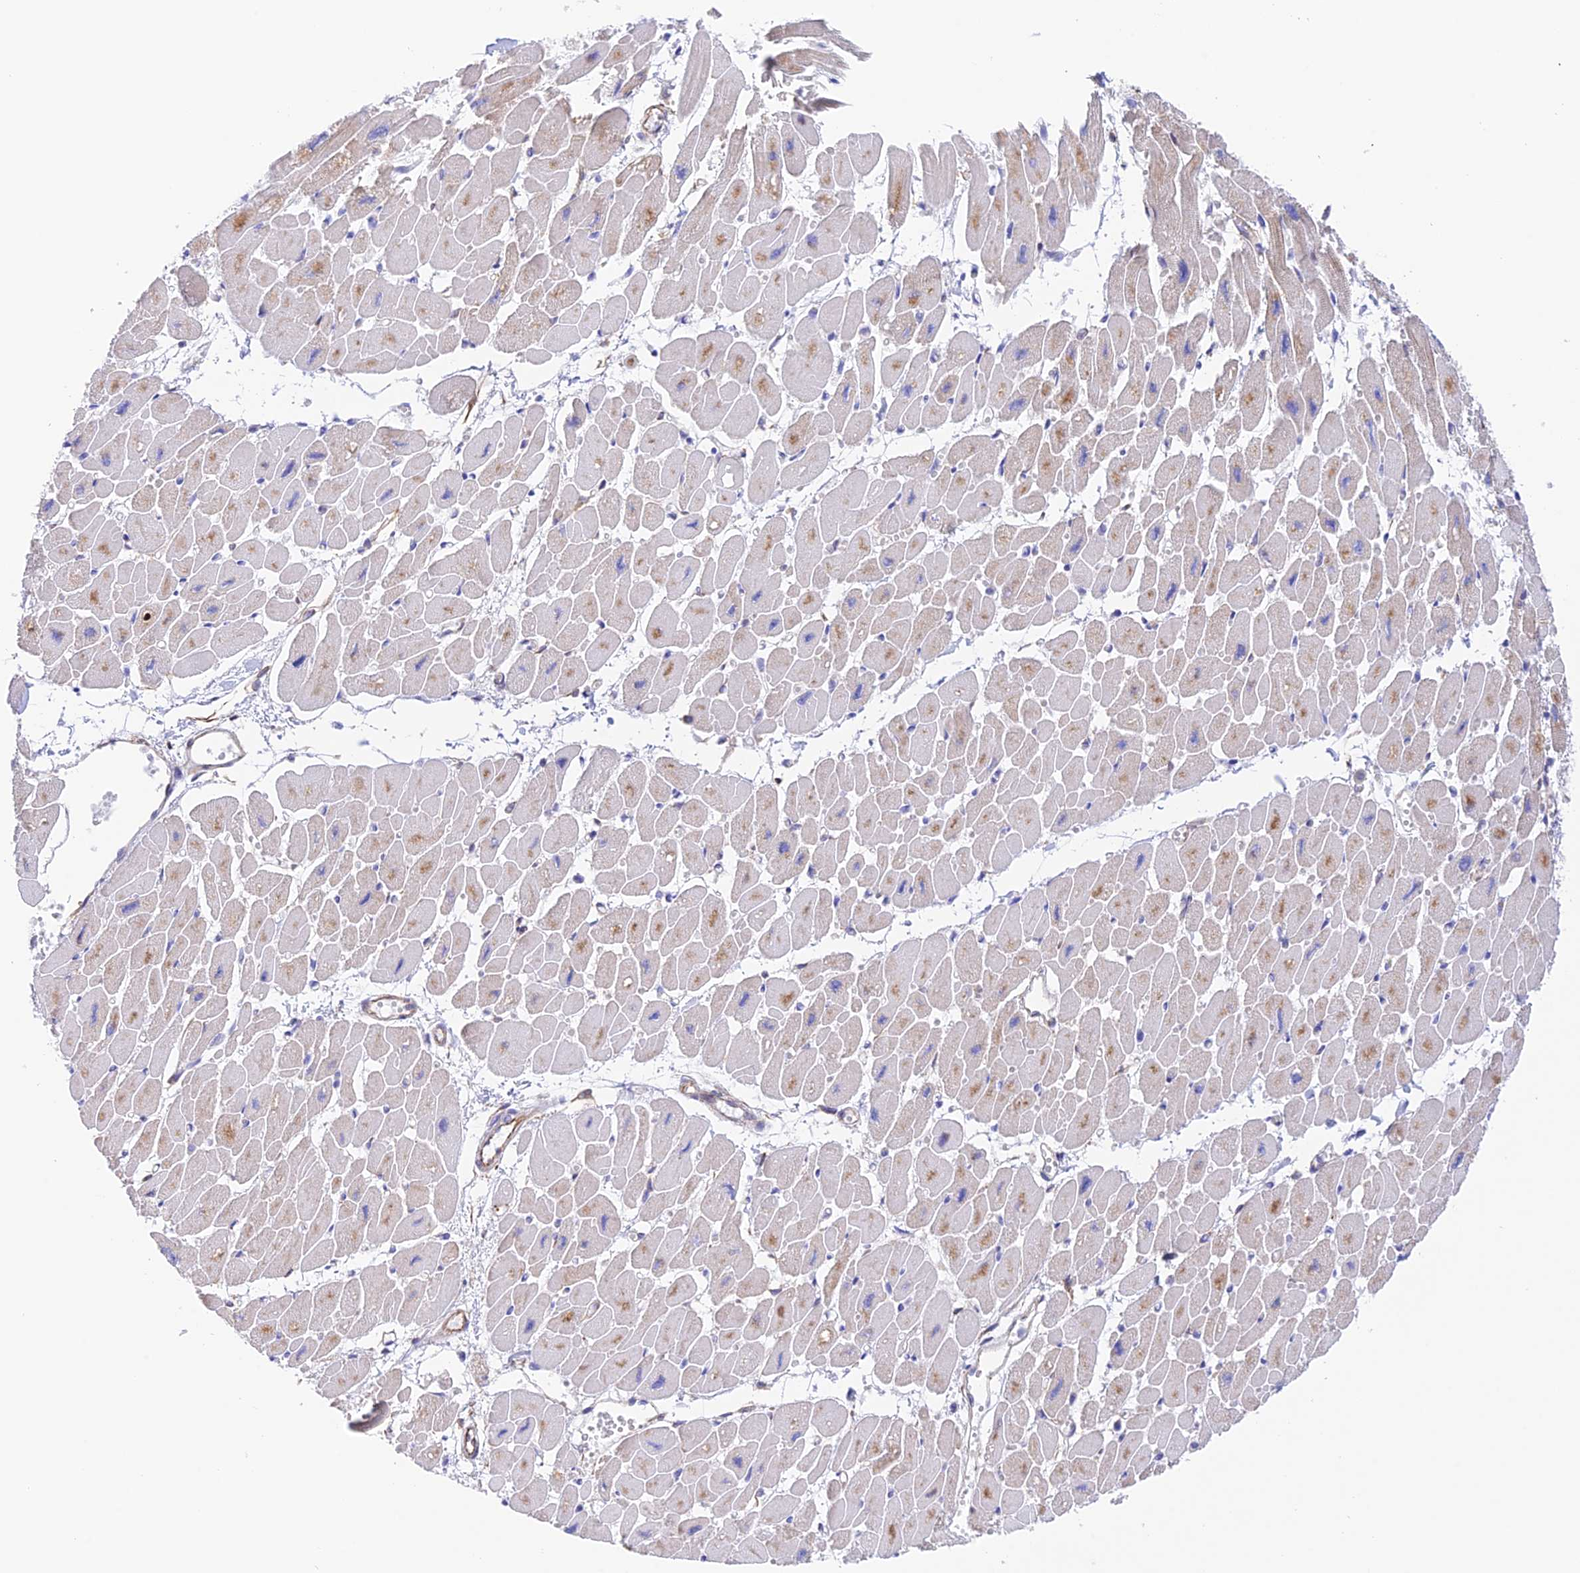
{"staining": {"intensity": "moderate", "quantity": "<25%", "location": "cytoplasmic/membranous"}, "tissue": "heart muscle", "cell_type": "Cardiomyocytes", "image_type": "normal", "snomed": [{"axis": "morphology", "description": "Normal tissue, NOS"}, {"axis": "topography", "description": "Heart"}], "caption": "Immunohistochemical staining of benign heart muscle displays <25% levels of moderate cytoplasmic/membranous protein expression in about <25% of cardiomyocytes.", "gene": "ZNF652", "patient": {"sex": "female", "age": 54}}